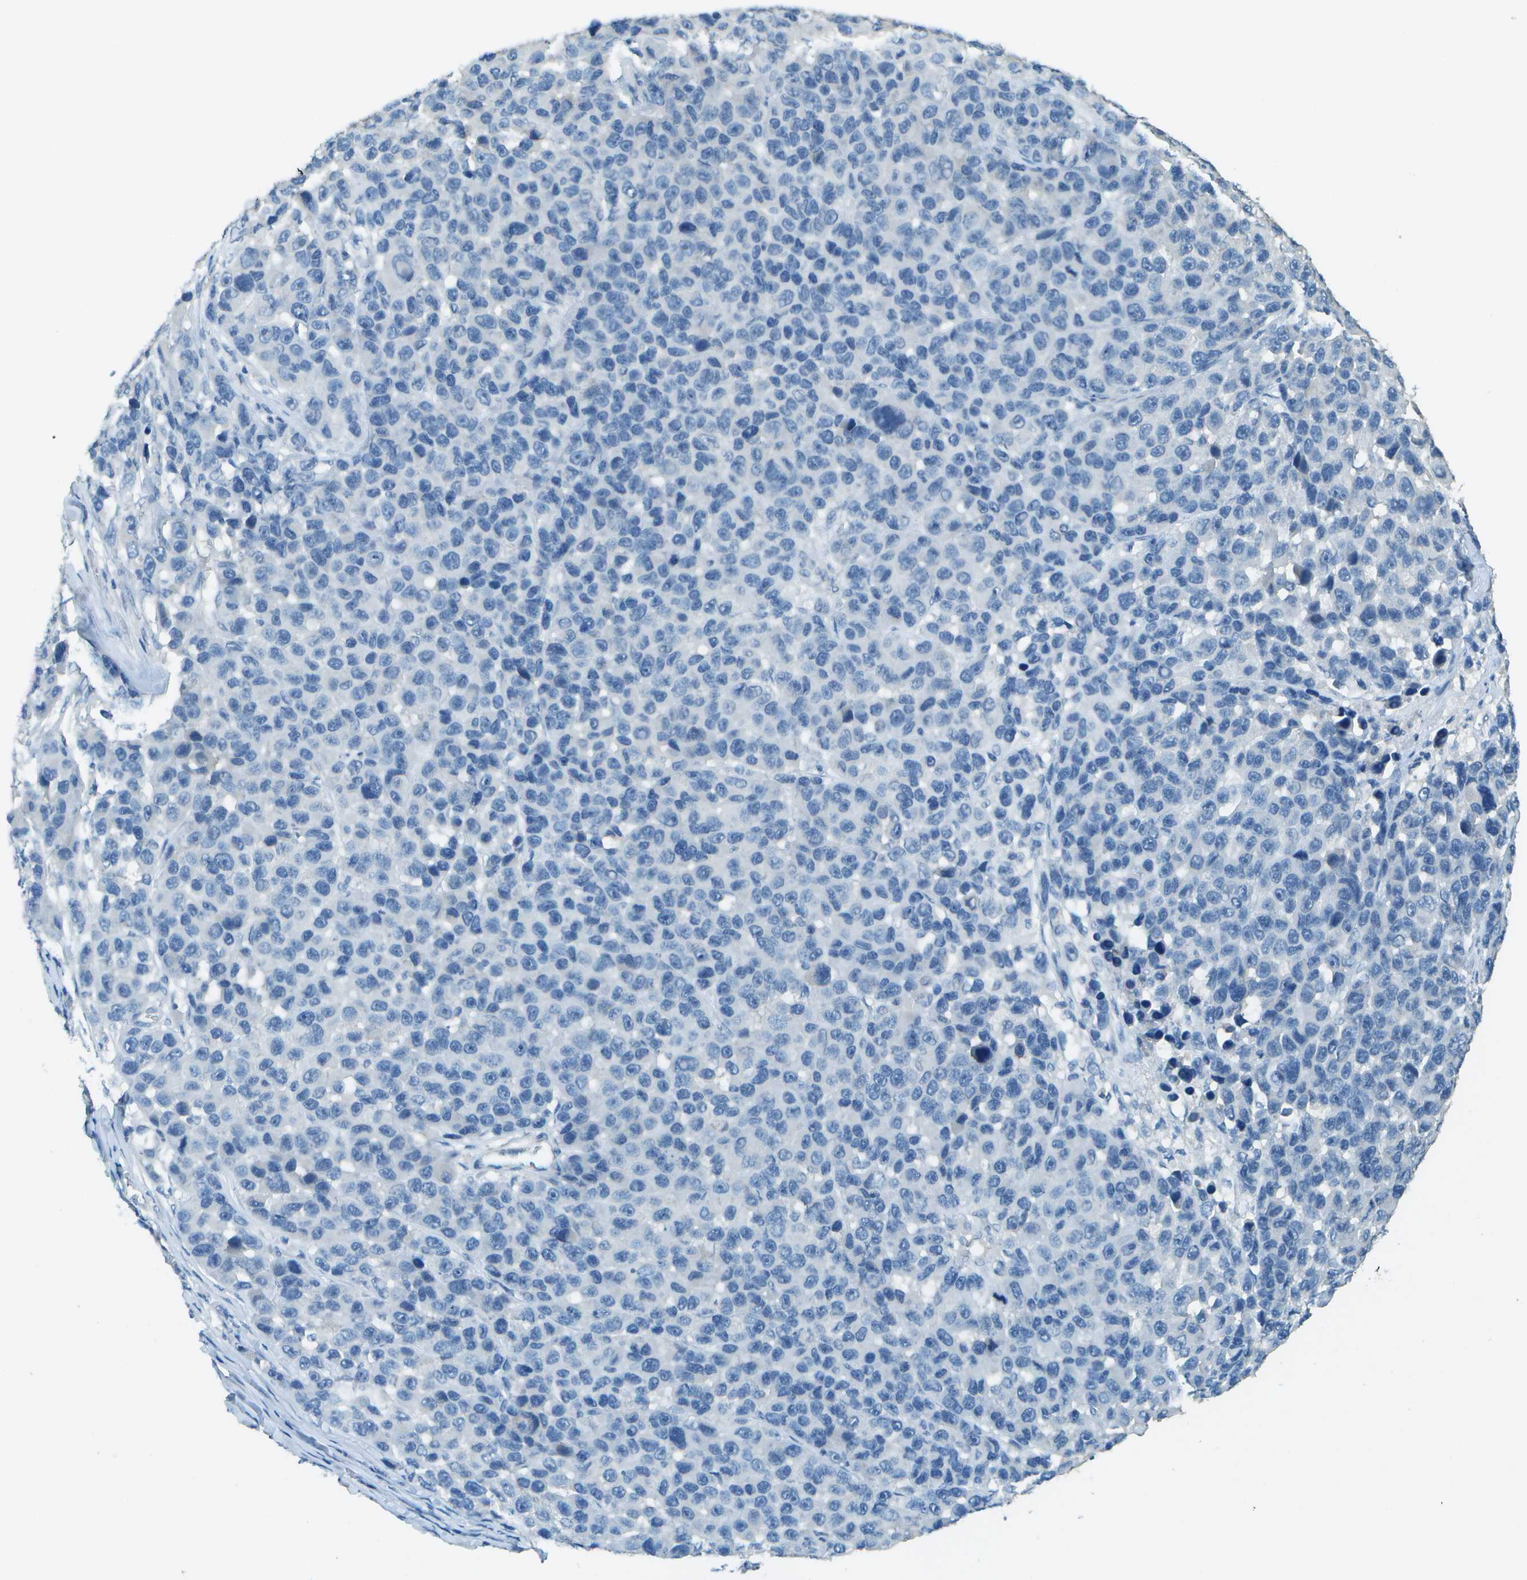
{"staining": {"intensity": "negative", "quantity": "none", "location": "none"}, "tissue": "melanoma", "cell_type": "Tumor cells", "image_type": "cancer", "snomed": [{"axis": "morphology", "description": "Malignant melanoma, NOS"}, {"axis": "topography", "description": "Skin"}], "caption": "This is an IHC histopathology image of melanoma. There is no expression in tumor cells.", "gene": "LGI2", "patient": {"sex": "male", "age": 53}}